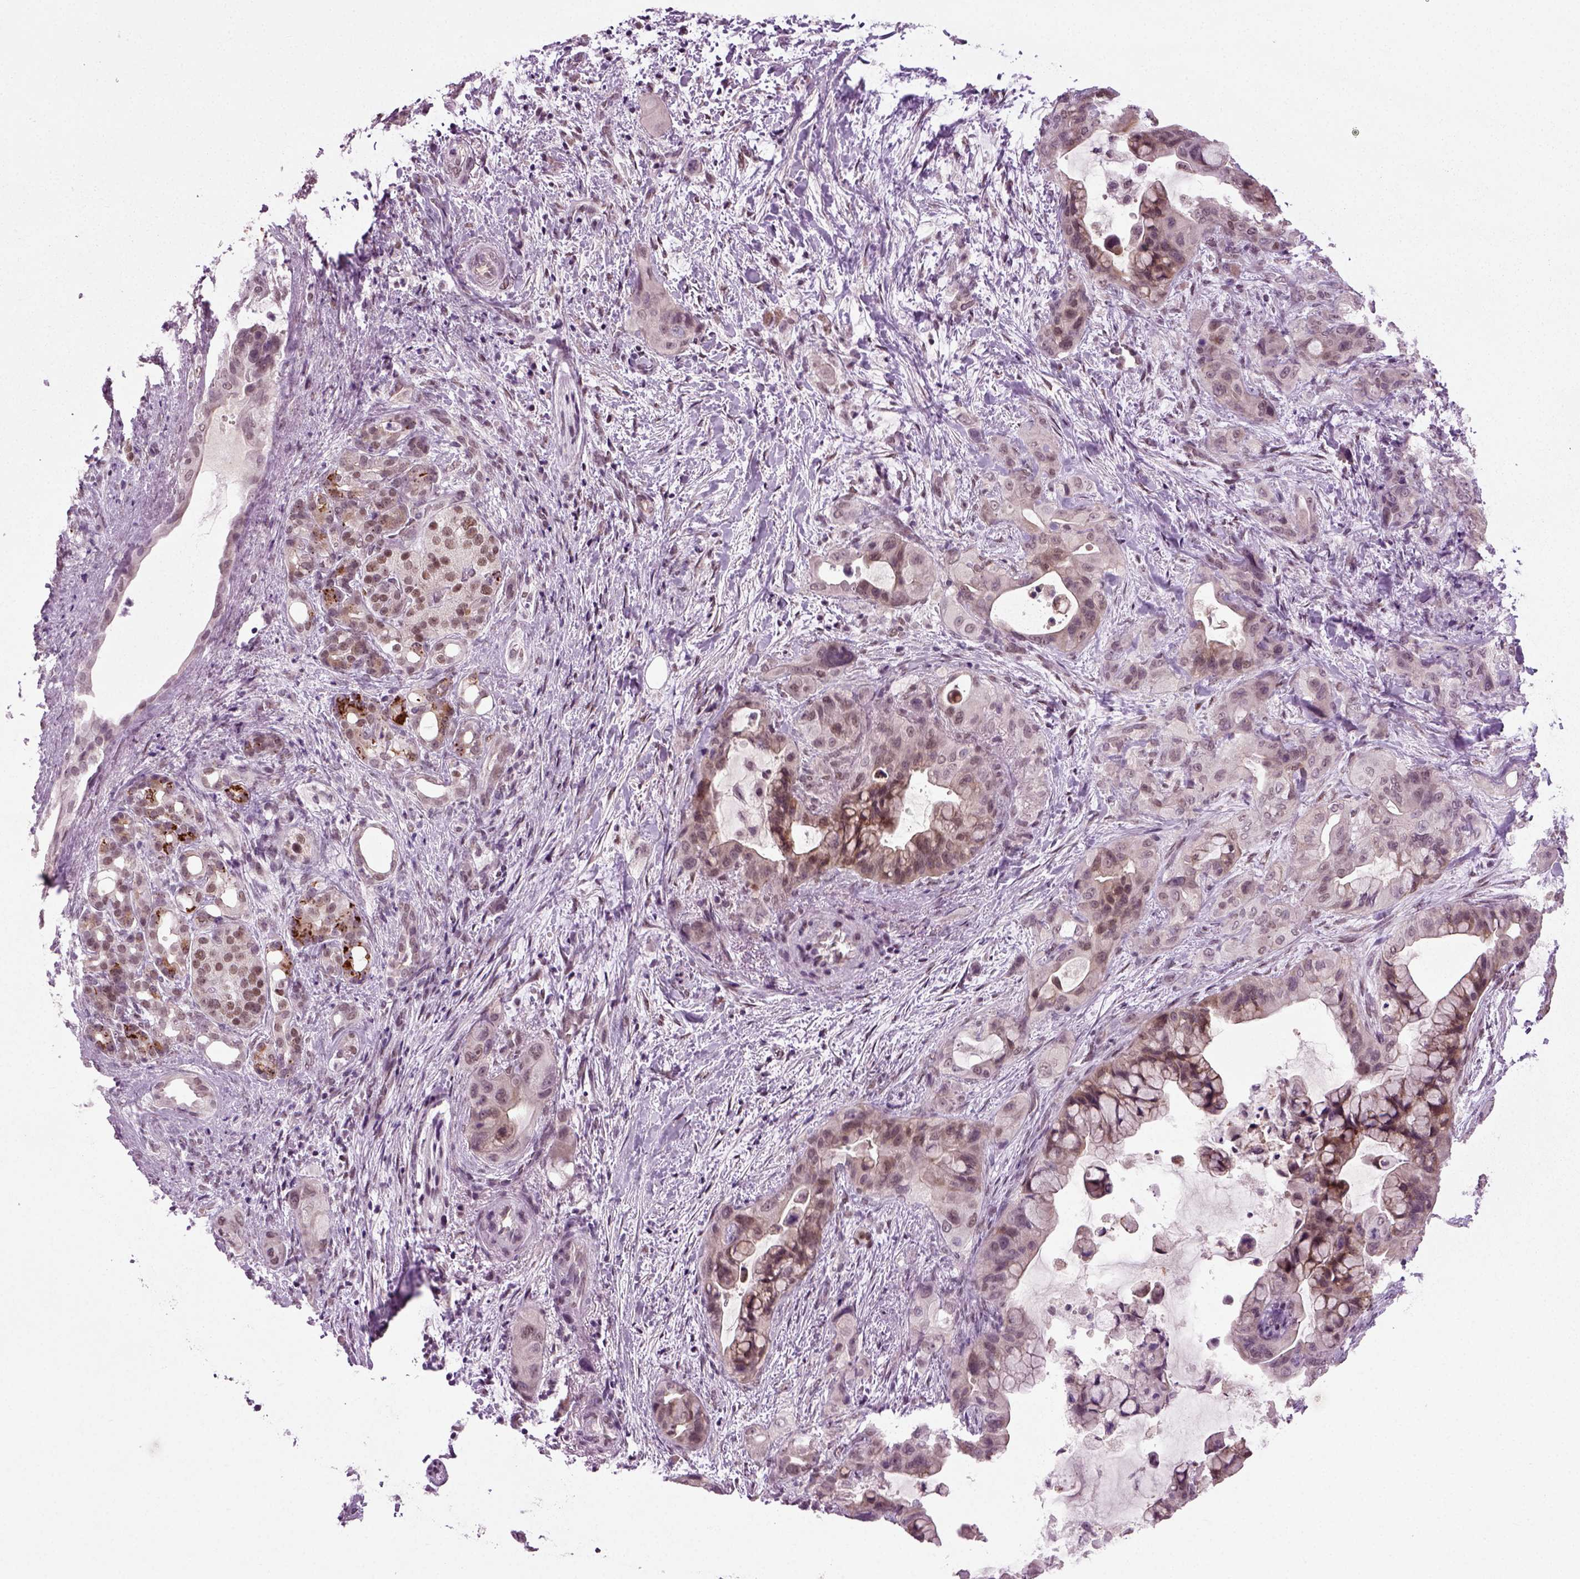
{"staining": {"intensity": "moderate", "quantity": "<25%", "location": "nuclear"}, "tissue": "pancreatic cancer", "cell_type": "Tumor cells", "image_type": "cancer", "snomed": [{"axis": "morphology", "description": "Adenocarcinoma, NOS"}, {"axis": "topography", "description": "Pancreas"}], "caption": "Tumor cells show low levels of moderate nuclear expression in approximately <25% of cells in adenocarcinoma (pancreatic).", "gene": "RCOR3", "patient": {"sex": "male", "age": 71}}